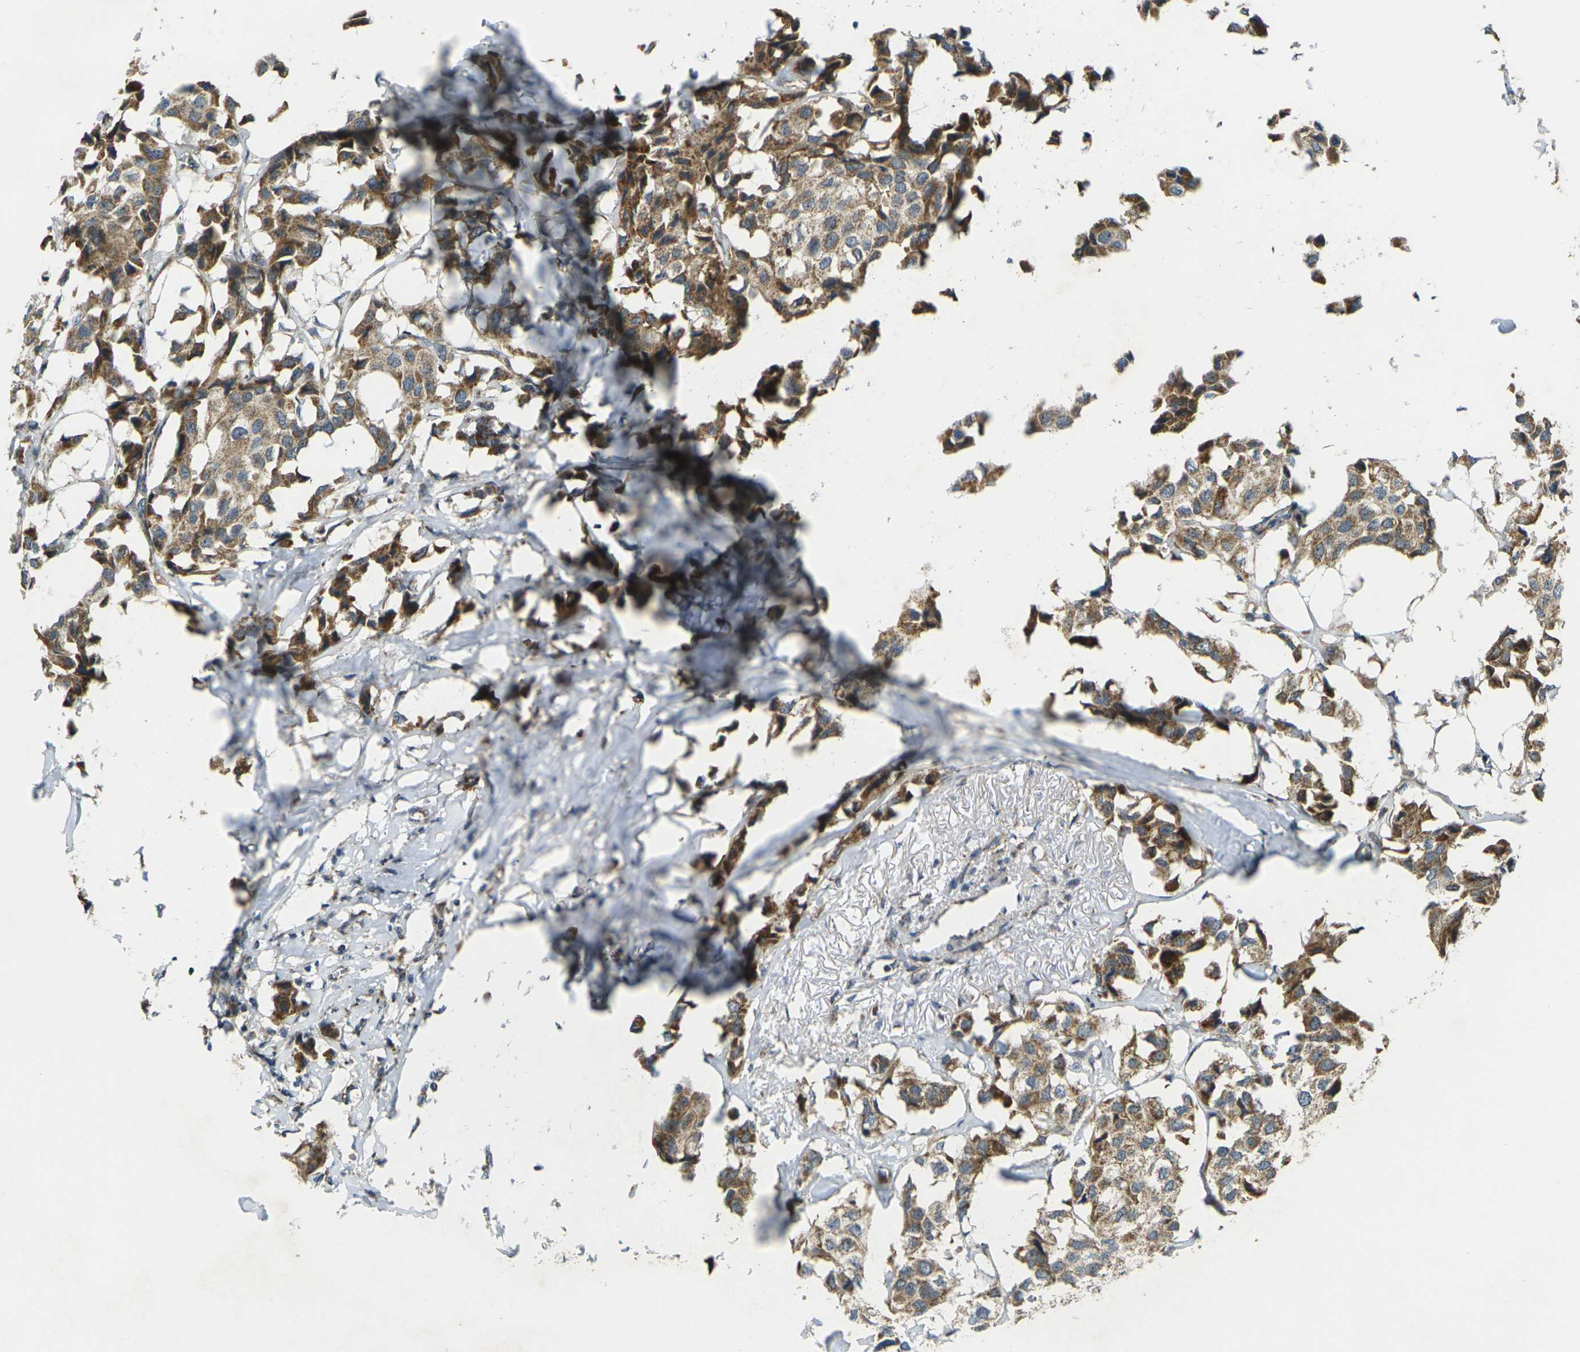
{"staining": {"intensity": "moderate", "quantity": ">75%", "location": "cytoplasmic/membranous"}, "tissue": "breast cancer", "cell_type": "Tumor cells", "image_type": "cancer", "snomed": [{"axis": "morphology", "description": "Duct carcinoma"}, {"axis": "topography", "description": "Breast"}], "caption": "Infiltrating ductal carcinoma (breast) was stained to show a protein in brown. There is medium levels of moderate cytoplasmic/membranous staining in about >75% of tumor cells.", "gene": "IGF1R", "patient": {"sex": "female", "age": 80}}